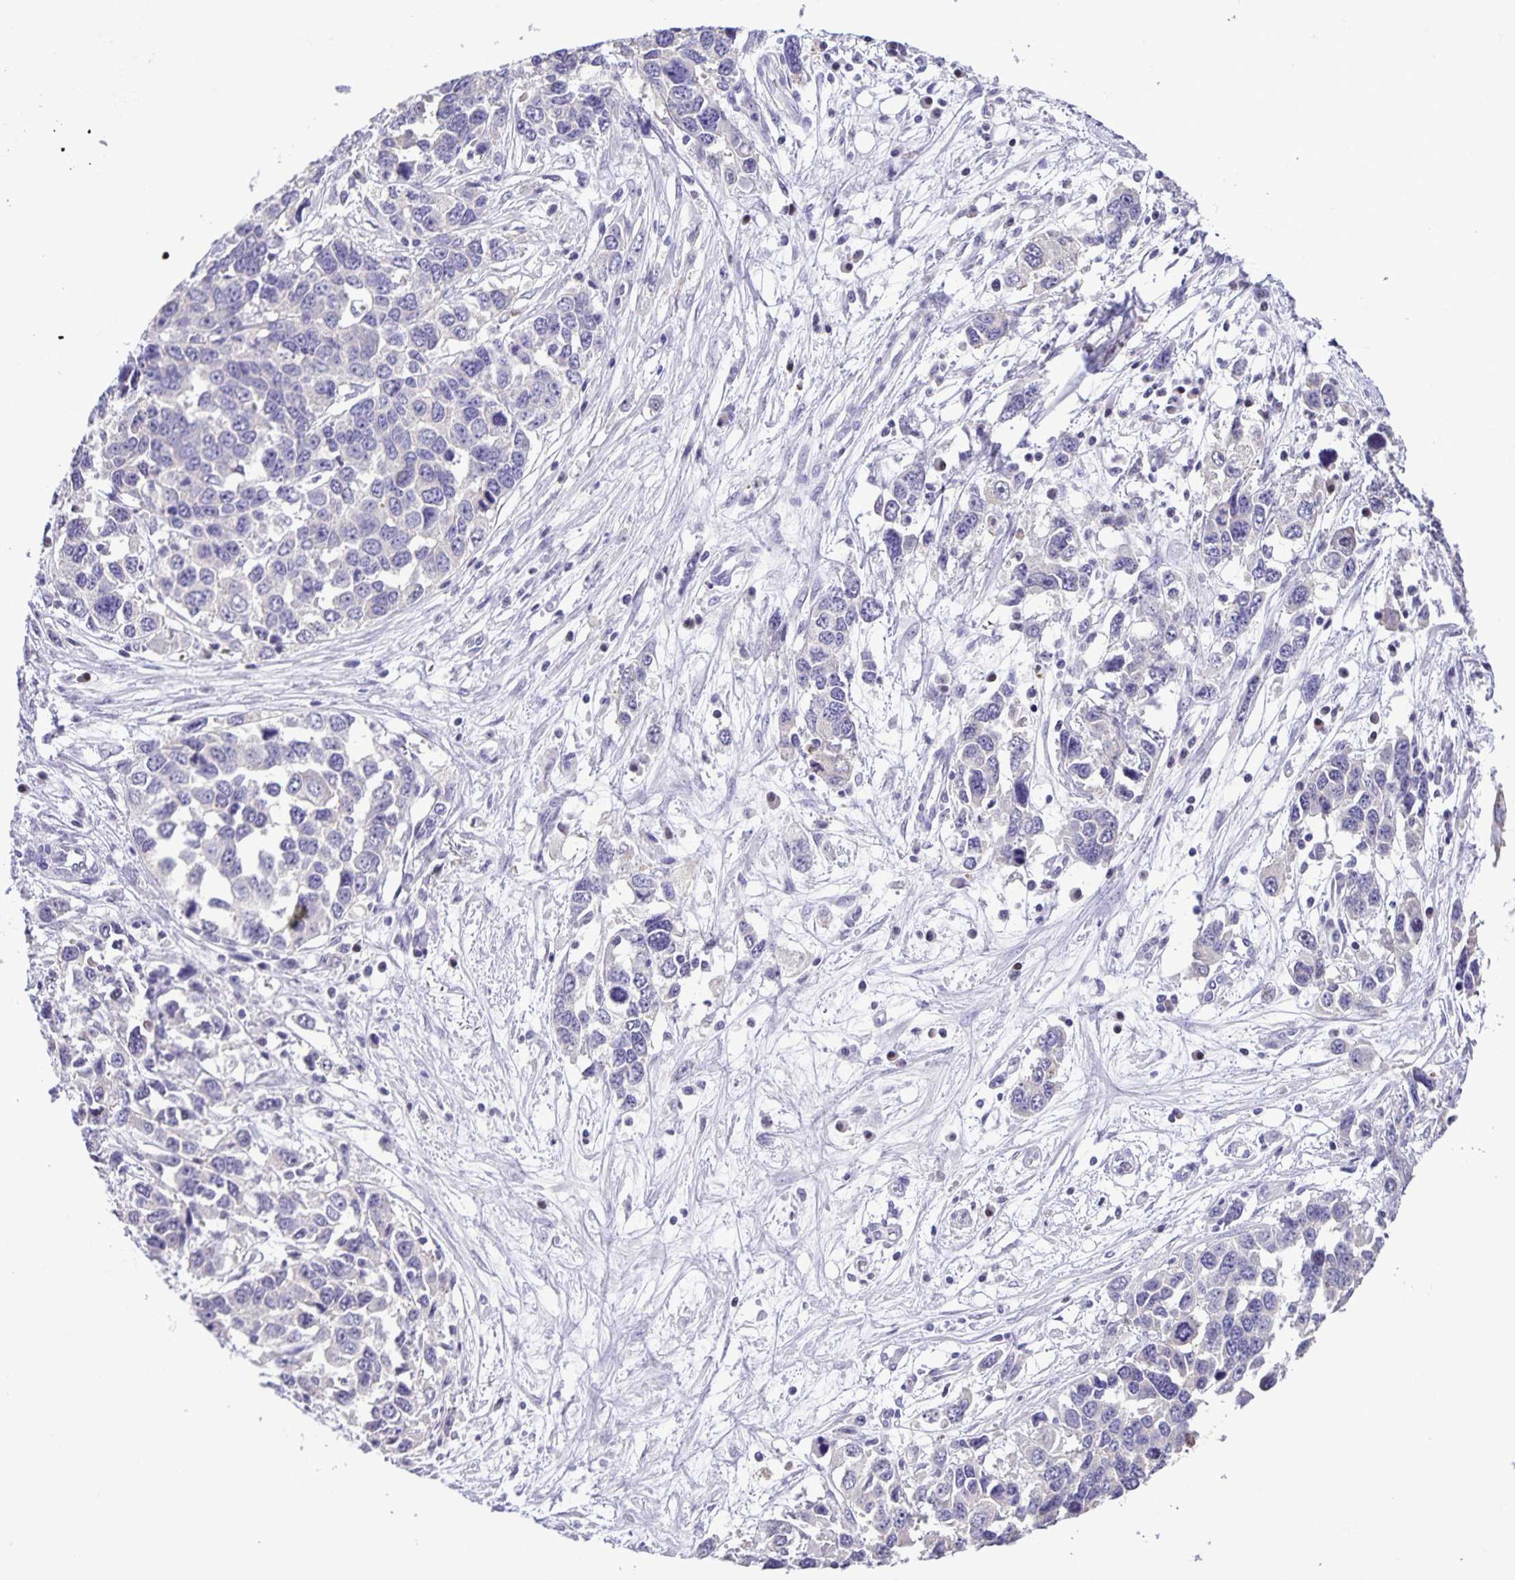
{"staining": {"intensity": "negative", "quantity": "none", "location": "none"}, "tissue": "ovarian cancer", "cell_type": "Tumor cells", "image_type": "cancer", "snomed": [{"axis": "morphology", "description": "Cystadenocarcinoma, serous, NOS"}, {"axis": "topography", "description": "Ovary"}], "caption": "Ovarian cancer was stained to show a protein in brown. There is no significant positivity in tumor cells.", "gene": "ONECUT2", "patient": {"sex": "female", "age": 76}}